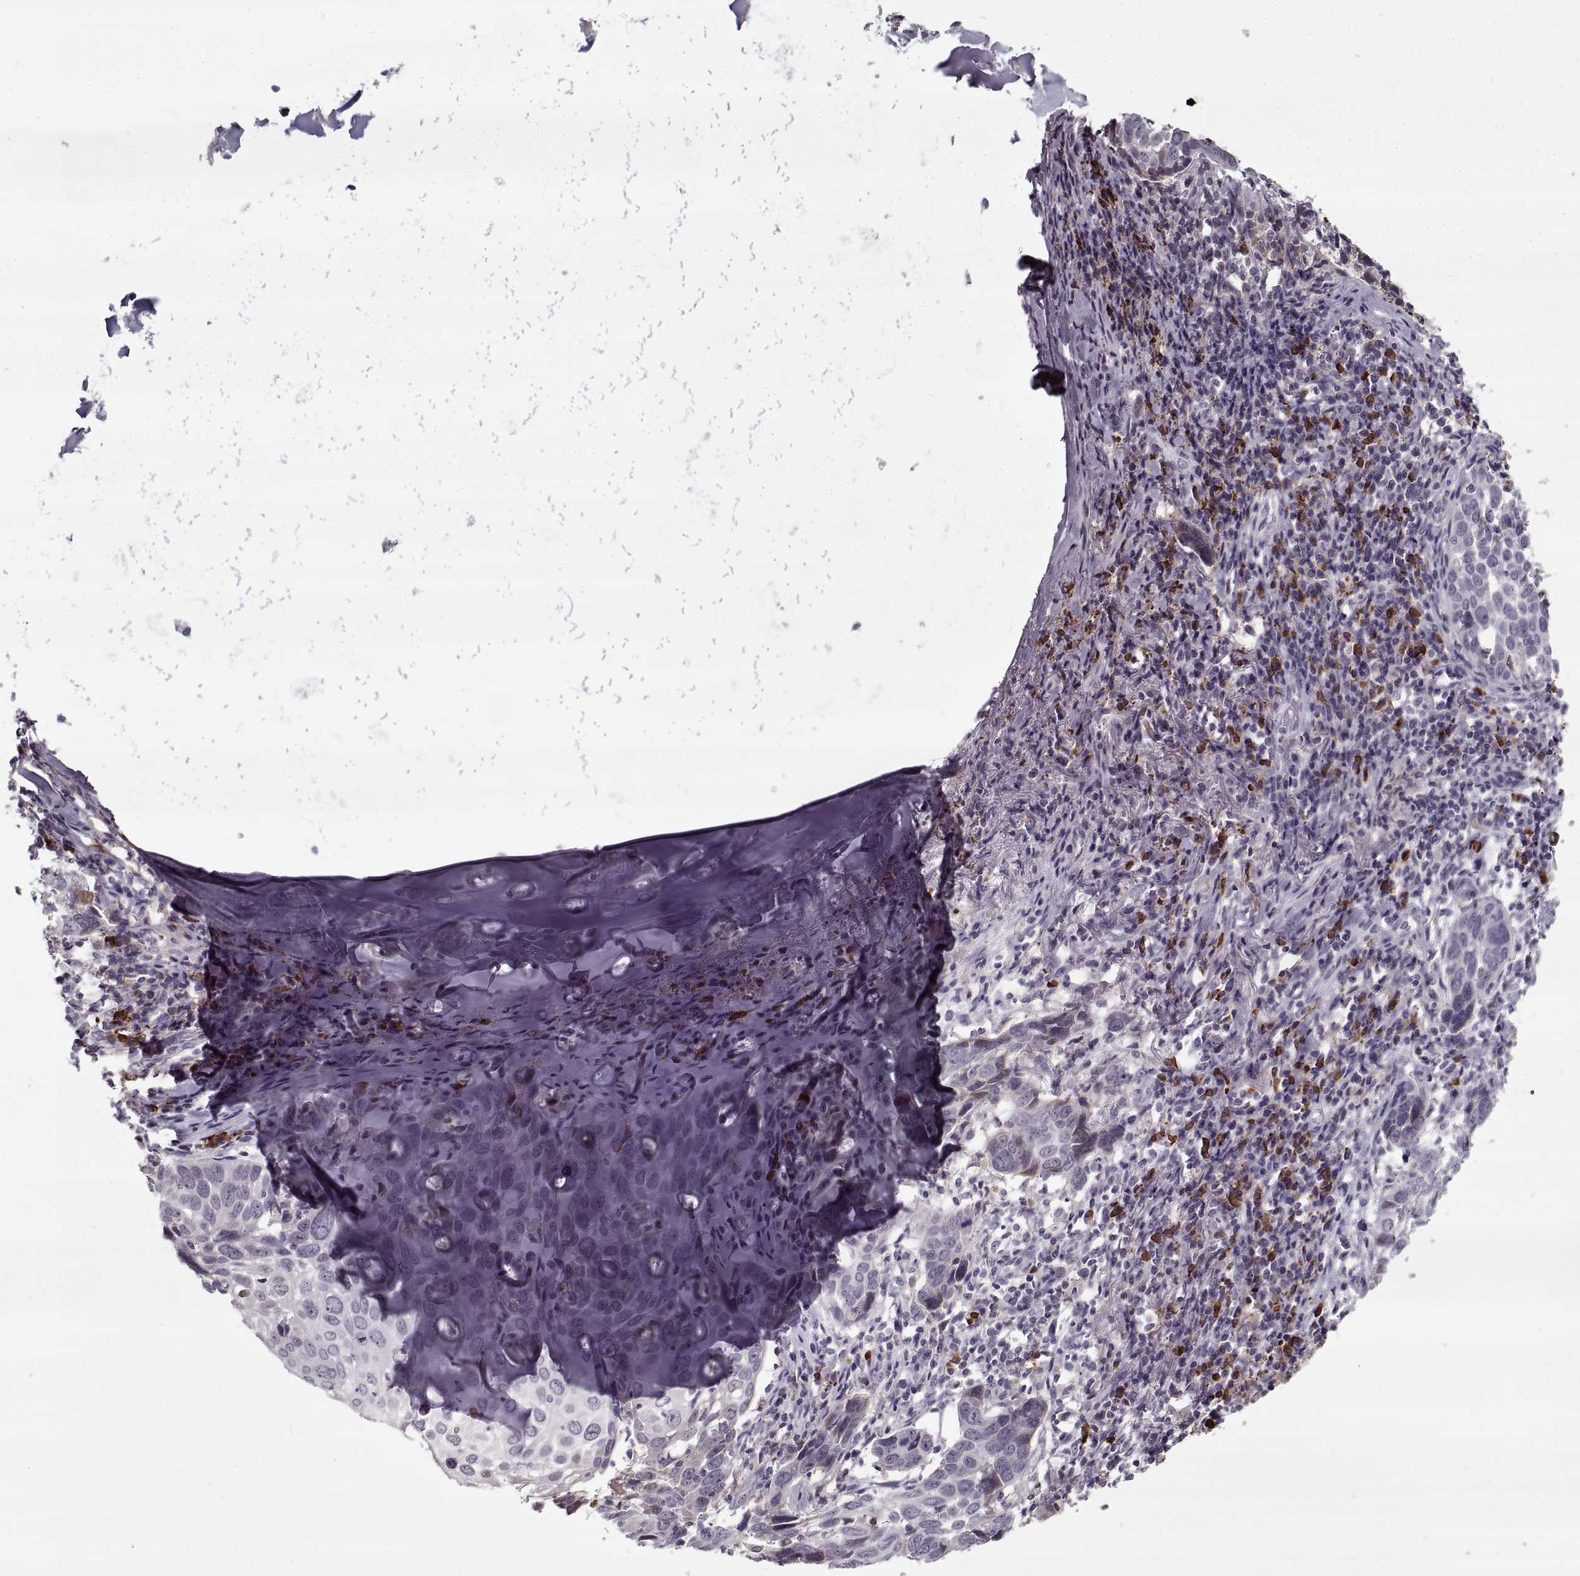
{"staining": {"intensity": "negative", "quantity": "none", "location": "none"}, "tissue": "lung cancer", "cell_type": "Tumor cells", "image_type": "cancer", "snomed": [{"axis": "morphology", "description": "Squamous cell carcinoma, NOS"}, {"axis": "topography", "description": "Lung"}], "caption": "Lung cancer (squamous cell carcinoma) stained for a protein using IHC reveals no expression tumor cells.", "gene": "GAD2", "patient": {"sex": "male", "age": 57}}